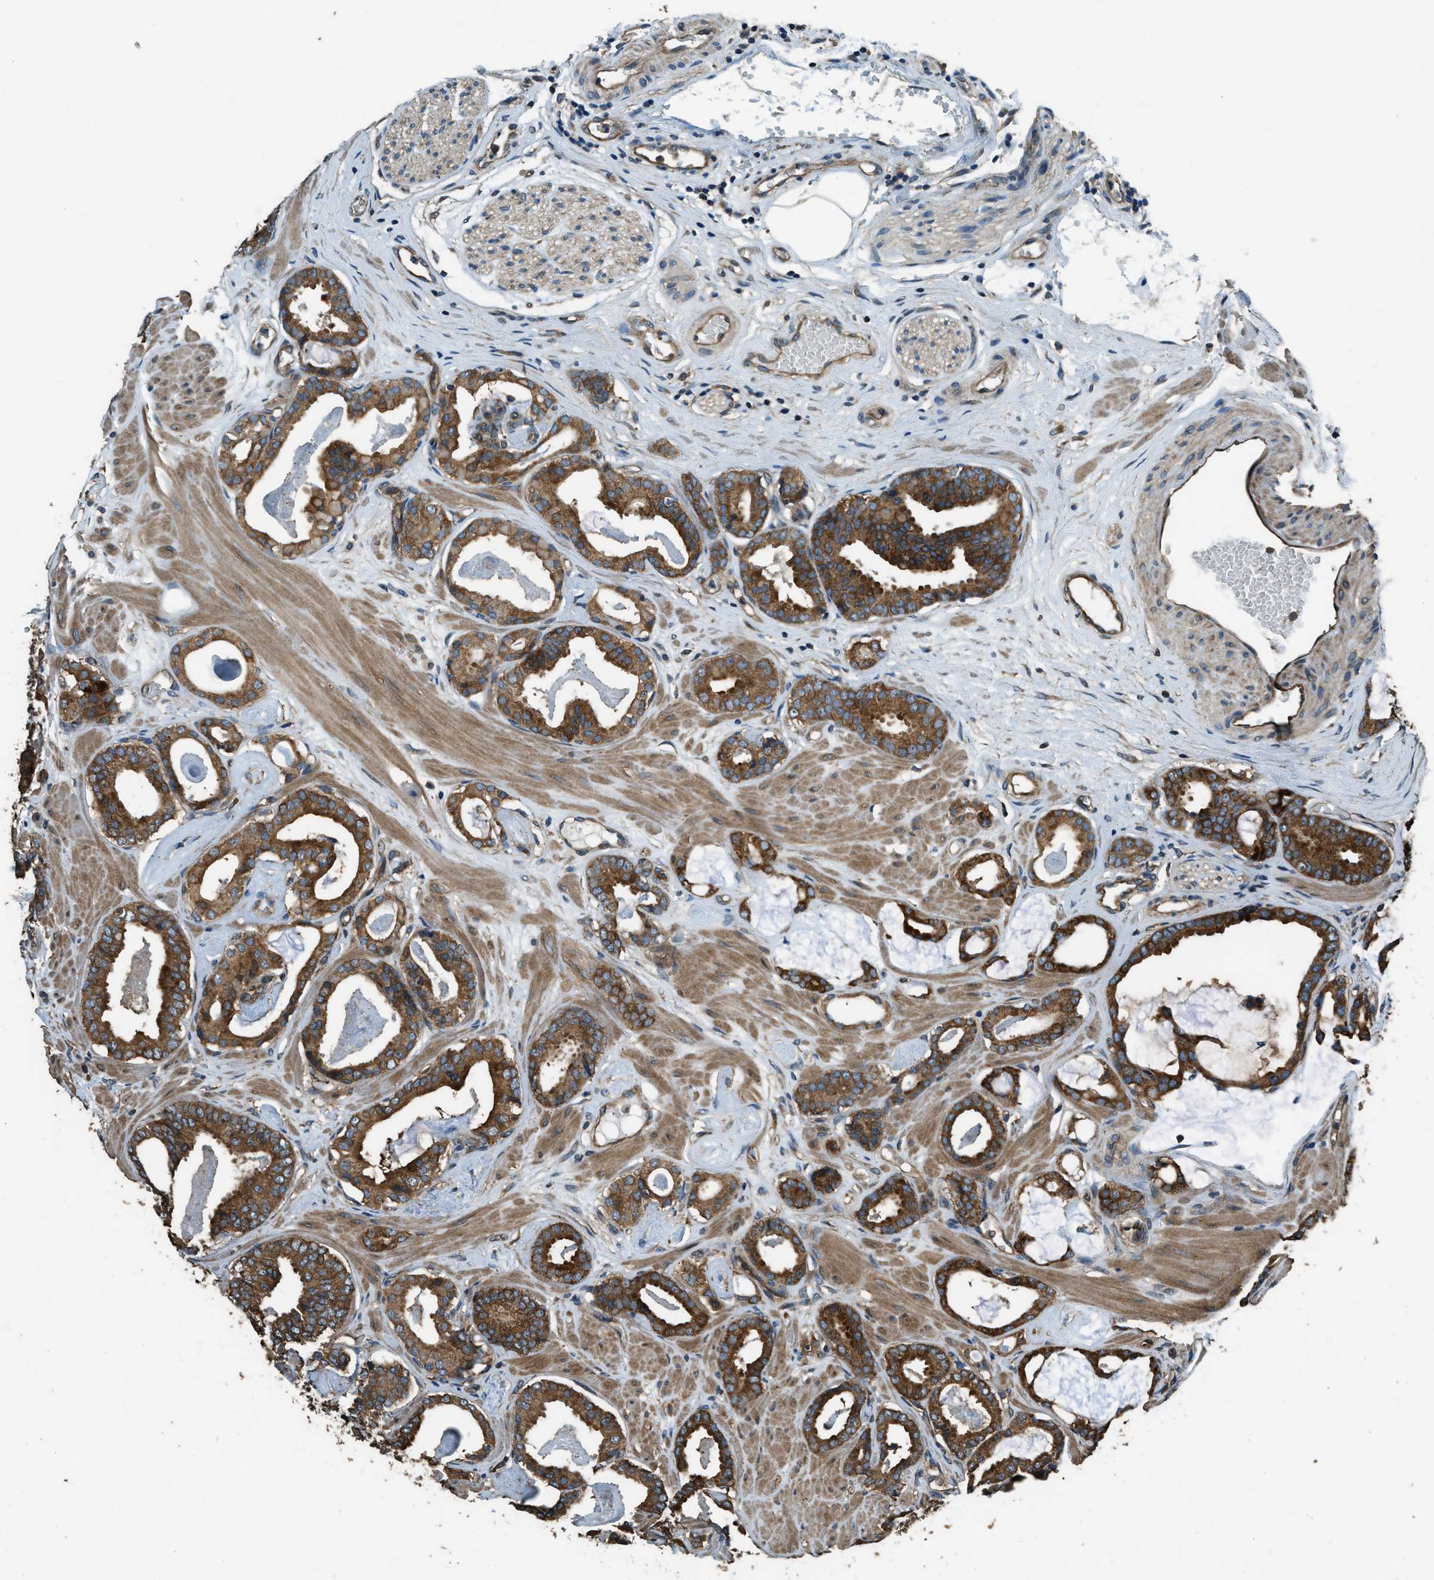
{"staining": {"intensity": "strong", "quantity": ">75%", "location": "cytoplasmic/membranous"}, "tissue": "prostate cancer", "cell_type": "Tumor cells", "image_type": "cancer", "snomed": [{"axis": "morphology", "description": "Adenocarcinoma, Low grade"}, {"axis": "topography", "description": "Prostate"}], "caption": "Prostate cancer (adenocarcinoma (low-grade)) stained with IHC reveals strong cytoplasmic/membranous positivity in about >75% of tumor cells. The protein of interest is shown in brown color, while the nuclei are stained blue.", "gene": "MARS1", "patient": {"sex": "male", "age": 53}}